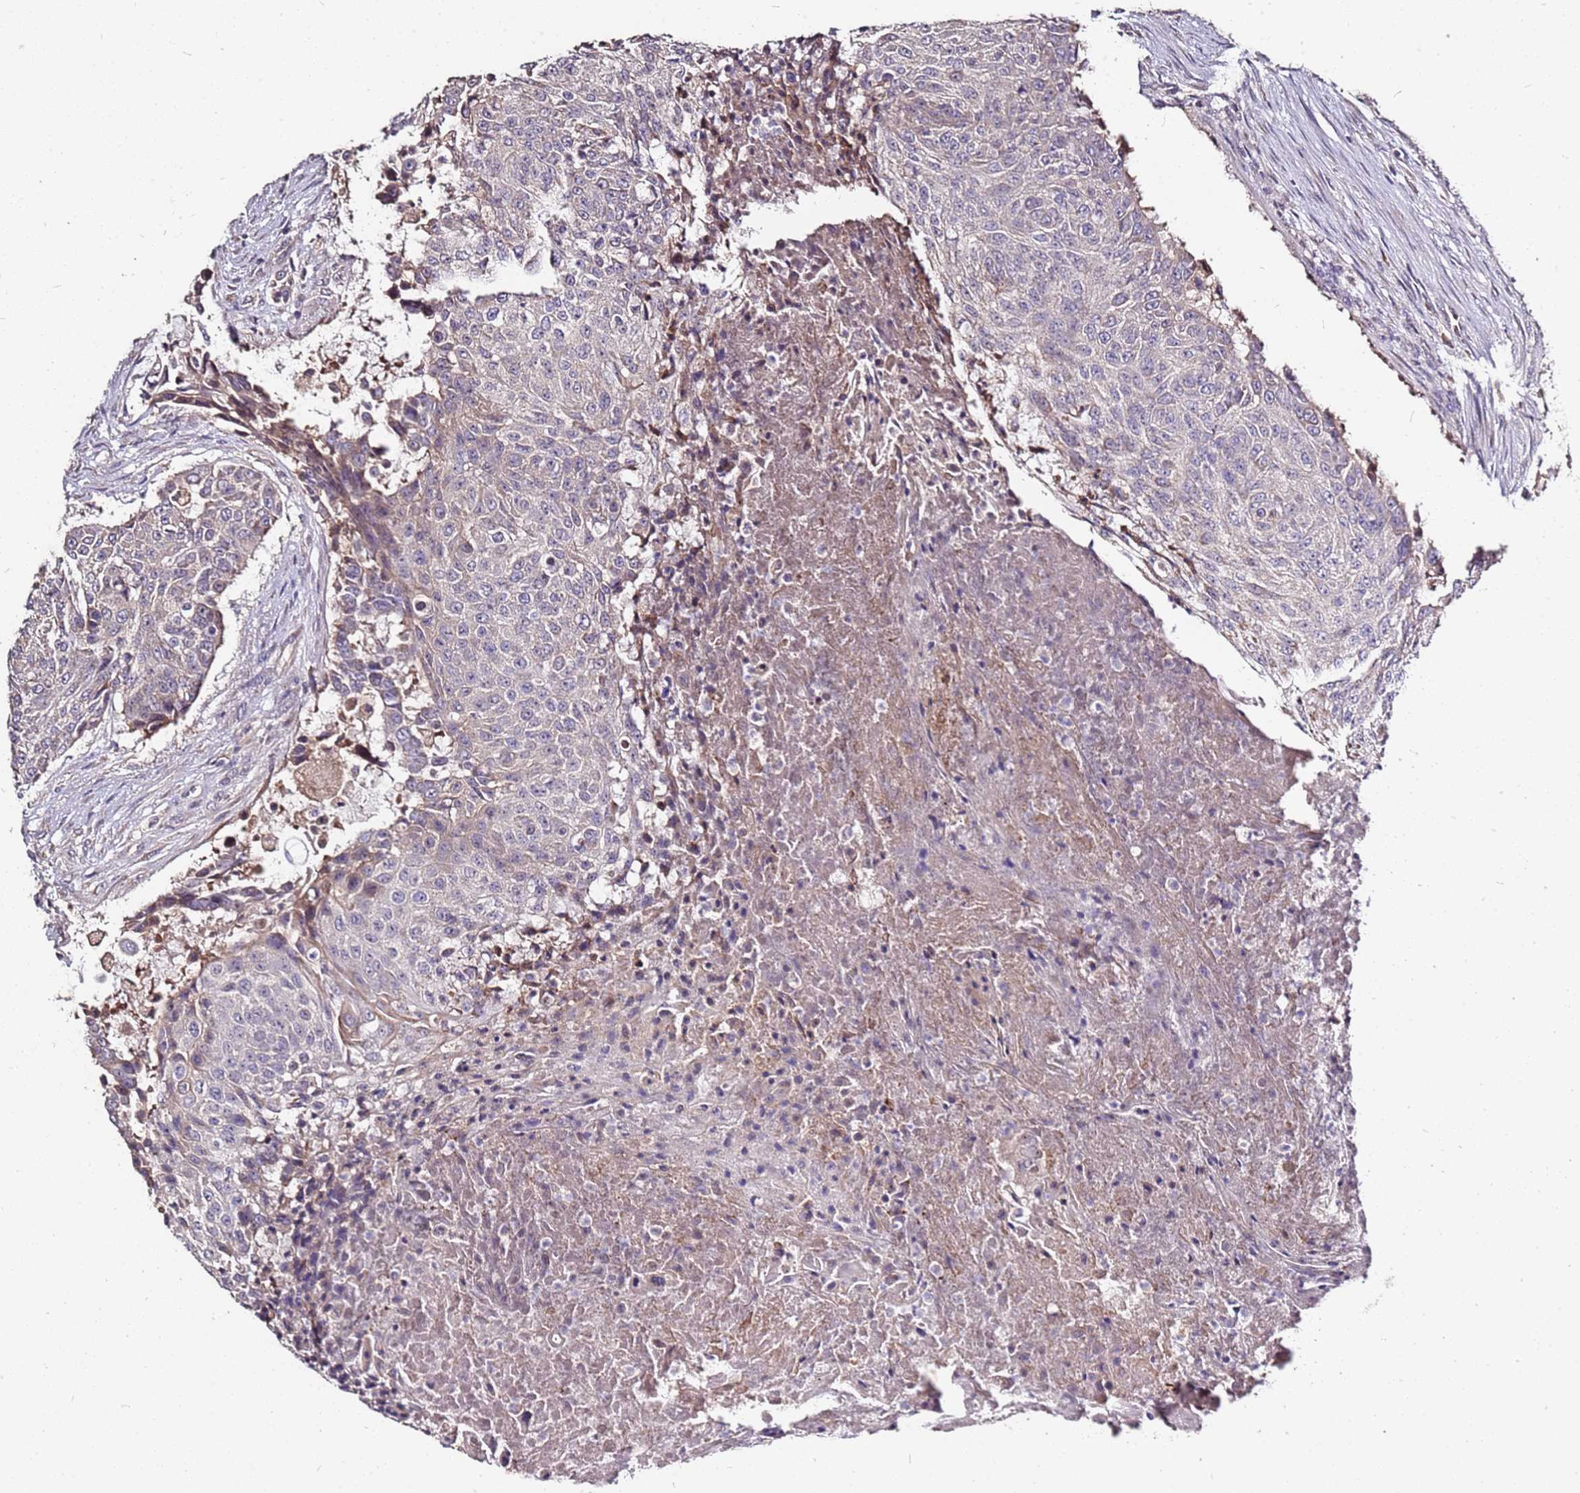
{"staining": {"intensity": "weak", "quantity": "<25%", "location": "cytoplasmic/membranous"}, "tissue": "urothelial cancer", "cell_type": "Tumor cells", "image_type": "cancer", "snomed": [{"axis": "morphology", "description": "Urothelial carcinoma, High grade"}, {"axis": "topography", "description": "Urinary bladder"}], "caption": "There is no significant positivity in tumor cells of urothelial cancer. The staining is performed using DAB (3,3'-diaminobenzidine) brown chromogen with nuclei counter-stained in using hematoxylin.", "gene": "DCDC2C", "patient": {"sex": "female", "age": 63}}